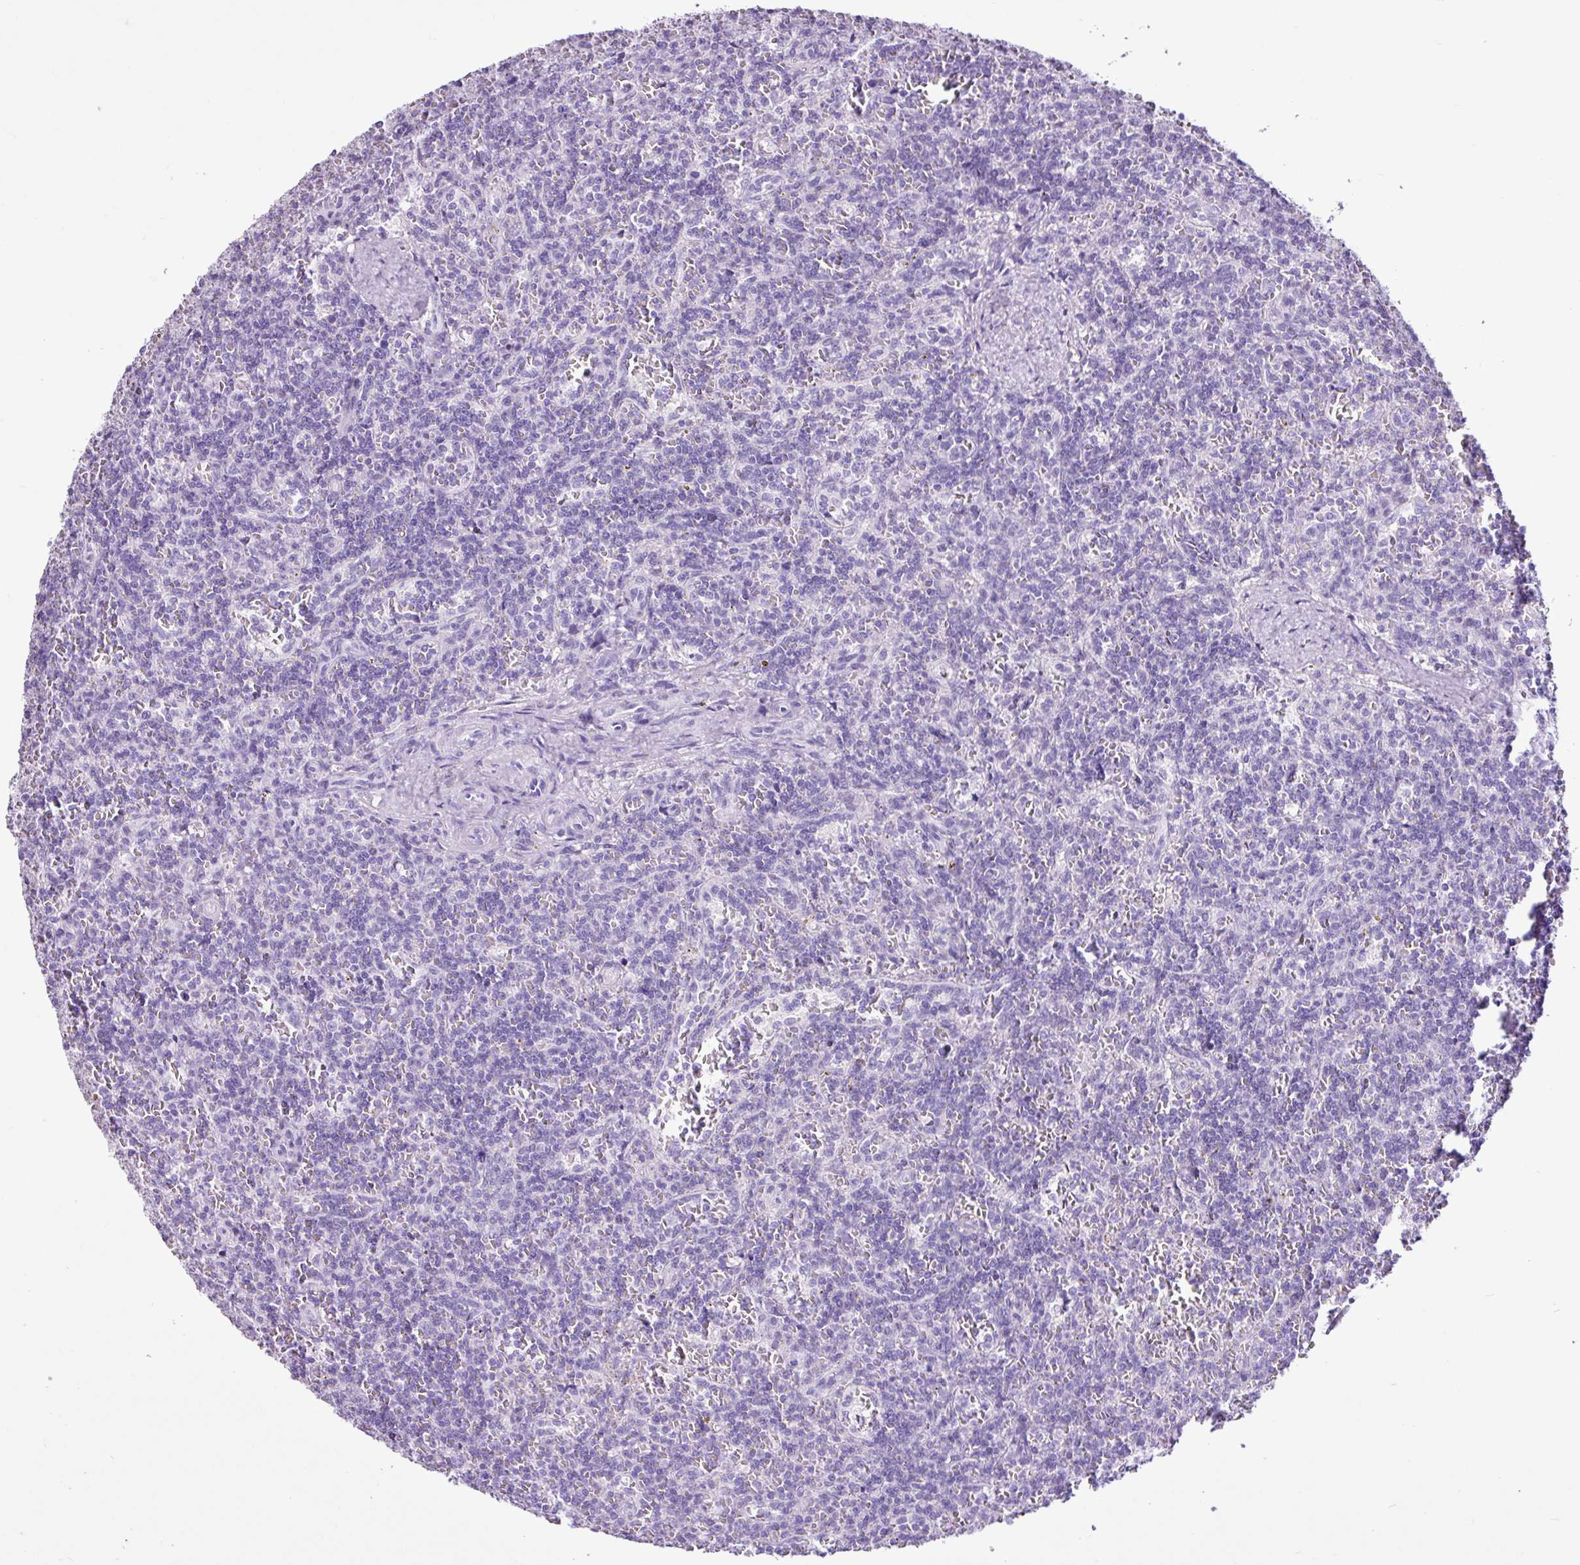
{"staining": {"intensity": "negative", "quantity": "none", "location": "none"}, "tissue": "lymphoma", "cell_type": "Tumor cells", "image_type": "cancer", "snomed": [{"axis": "morphology", "description": "Malignant lymphoma, non-Hodgkin's type, Low grade"}, {"axis": "topography", "description": "Spleen"}], "caption": "High power microscopy micrograph of an IHC photomicrograph of lymphoma, revealing no significant expression in tumor cells. Nuclei are stained in blue.", "gene": "PGR", "patient": {"sex": "male", "age": 73}}